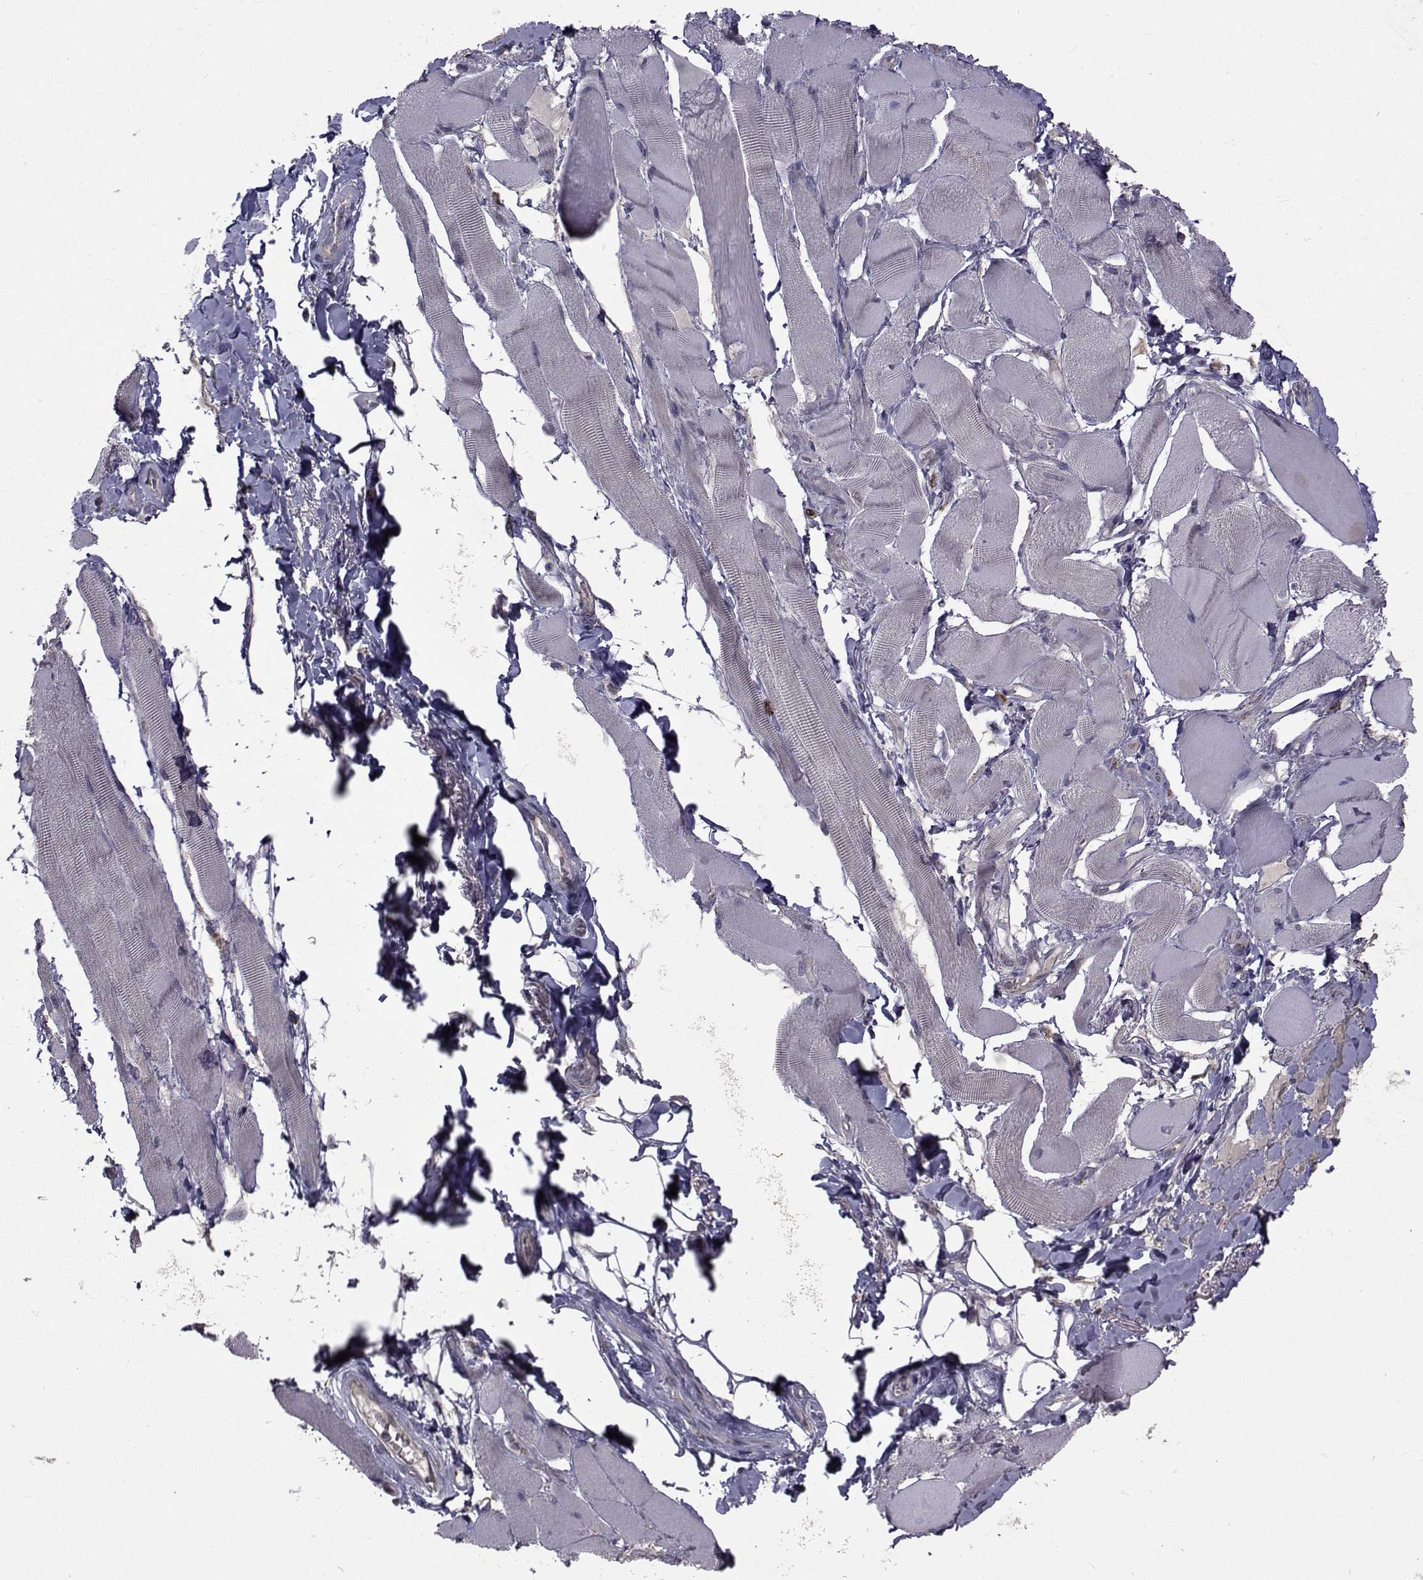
{"staining": {"intensity": "negative", "quantity": "none", "location": "none"}, "tissue": "skeletal muscle", "cell_type": "Myocytes", "image_type": "normal", "snomed": [{"axis": "morphology", "description": "Normal tissue, NOS"}, {"axis": "topography", "description": "Skeletal muscle"}, {"axis": "topography", "description": "Anal"}, {"axis": "topography", "description": "Peripheral nerve tissue"}], "caption": "Protein analysis of benign skeletal muscle displays no significant expression in myocytes.", "gene": "FDXR", "patient": {"sex": "male", "age": 53}}